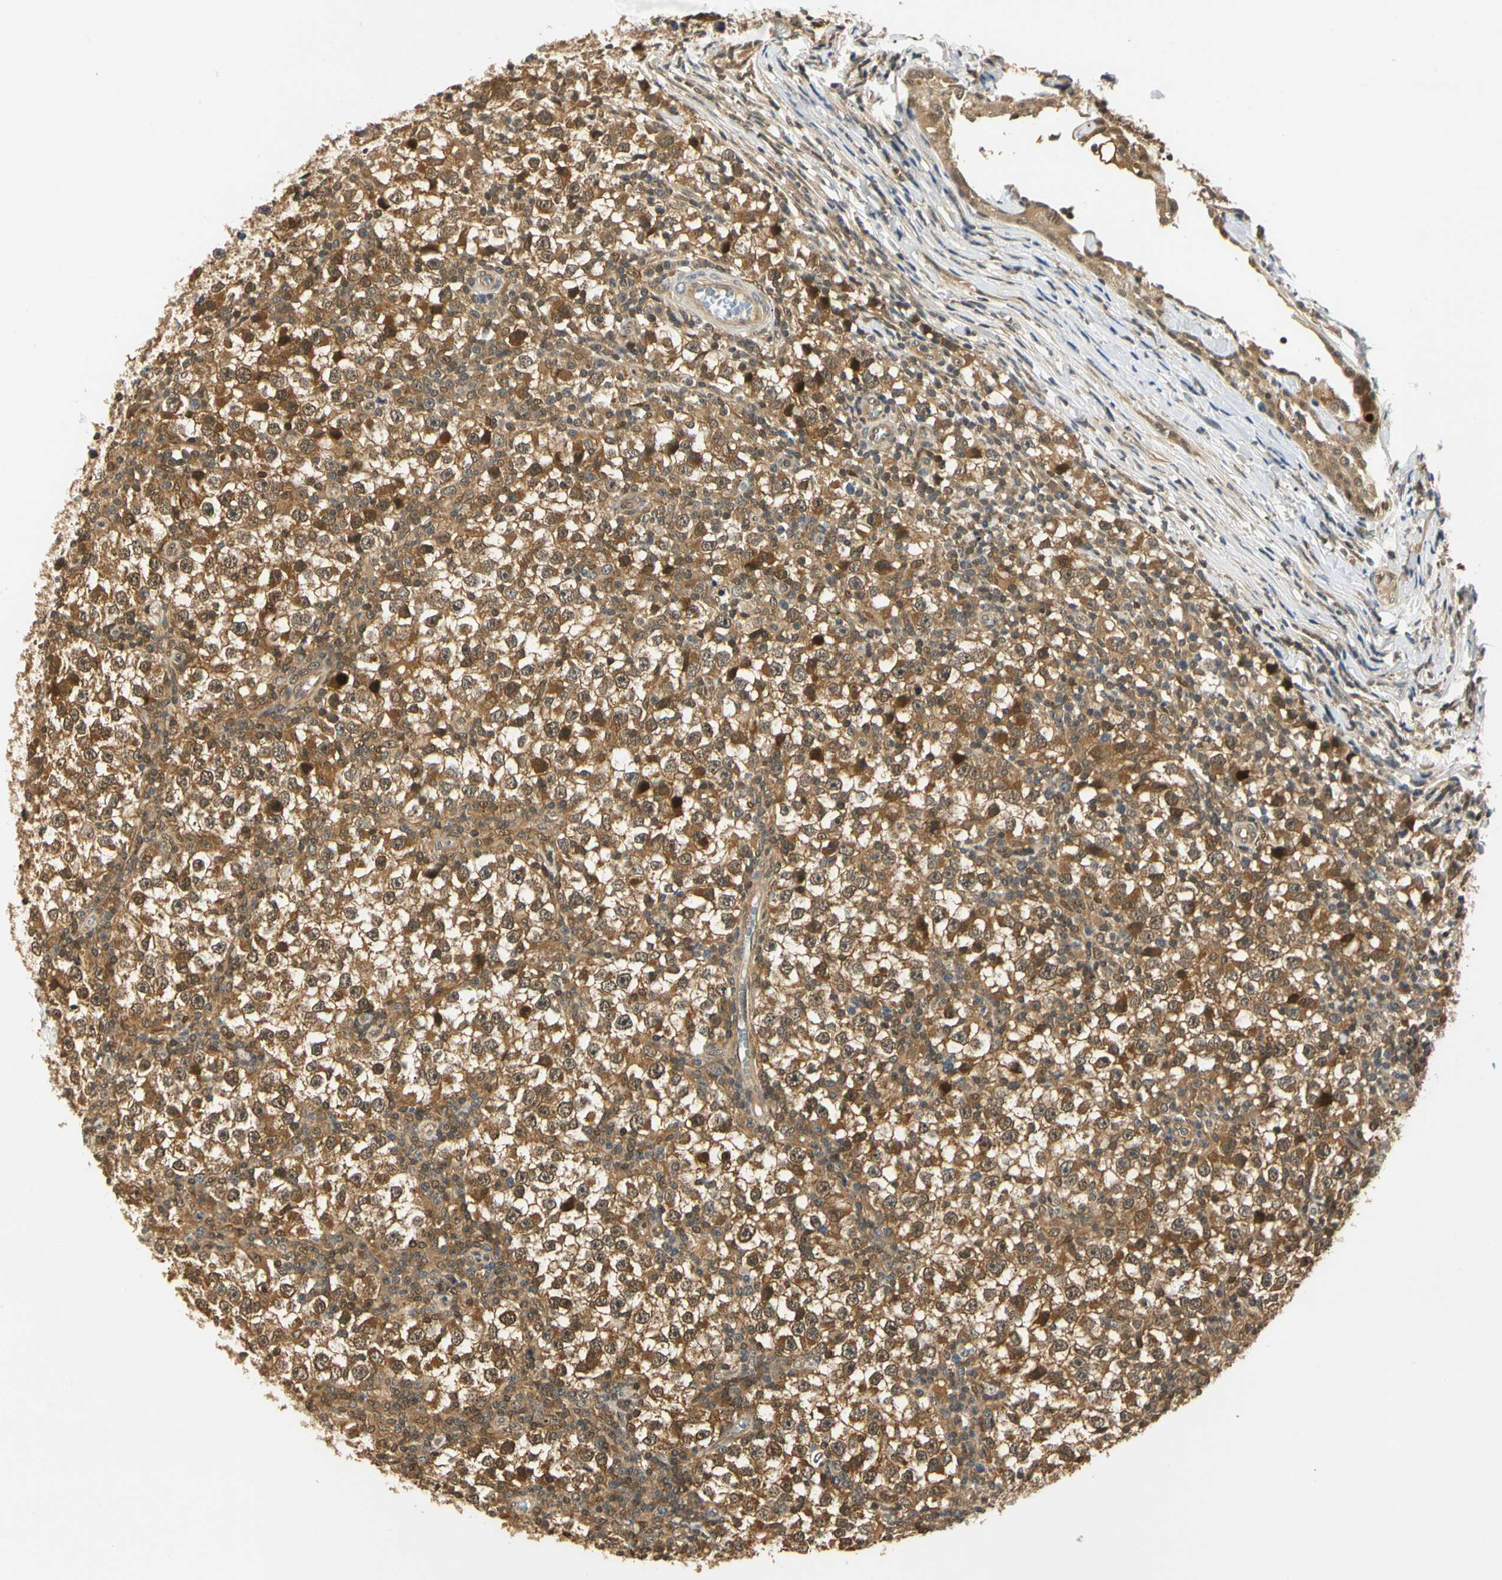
{"staining": {"intensity": "moderate", "quantity": ">75%", "location": "cytoplasmic/membranous,nuclear"}, "tissue": "testis cancer", "cell_type": "Tumor cells", "image_type": "cancer", "snomed": [{"axis": "morphology", "description": "Seminoma, NOS"}, {"axis": "topography", "description": "Testis"}], "caption": "Moderate cytoplasmic/membranous and nuclear protein staining is appreciated in about >75% of tumor cells in testis cancer.", "gene": "UBE2Z", "patient": {"sex": "male", "age": 65}}